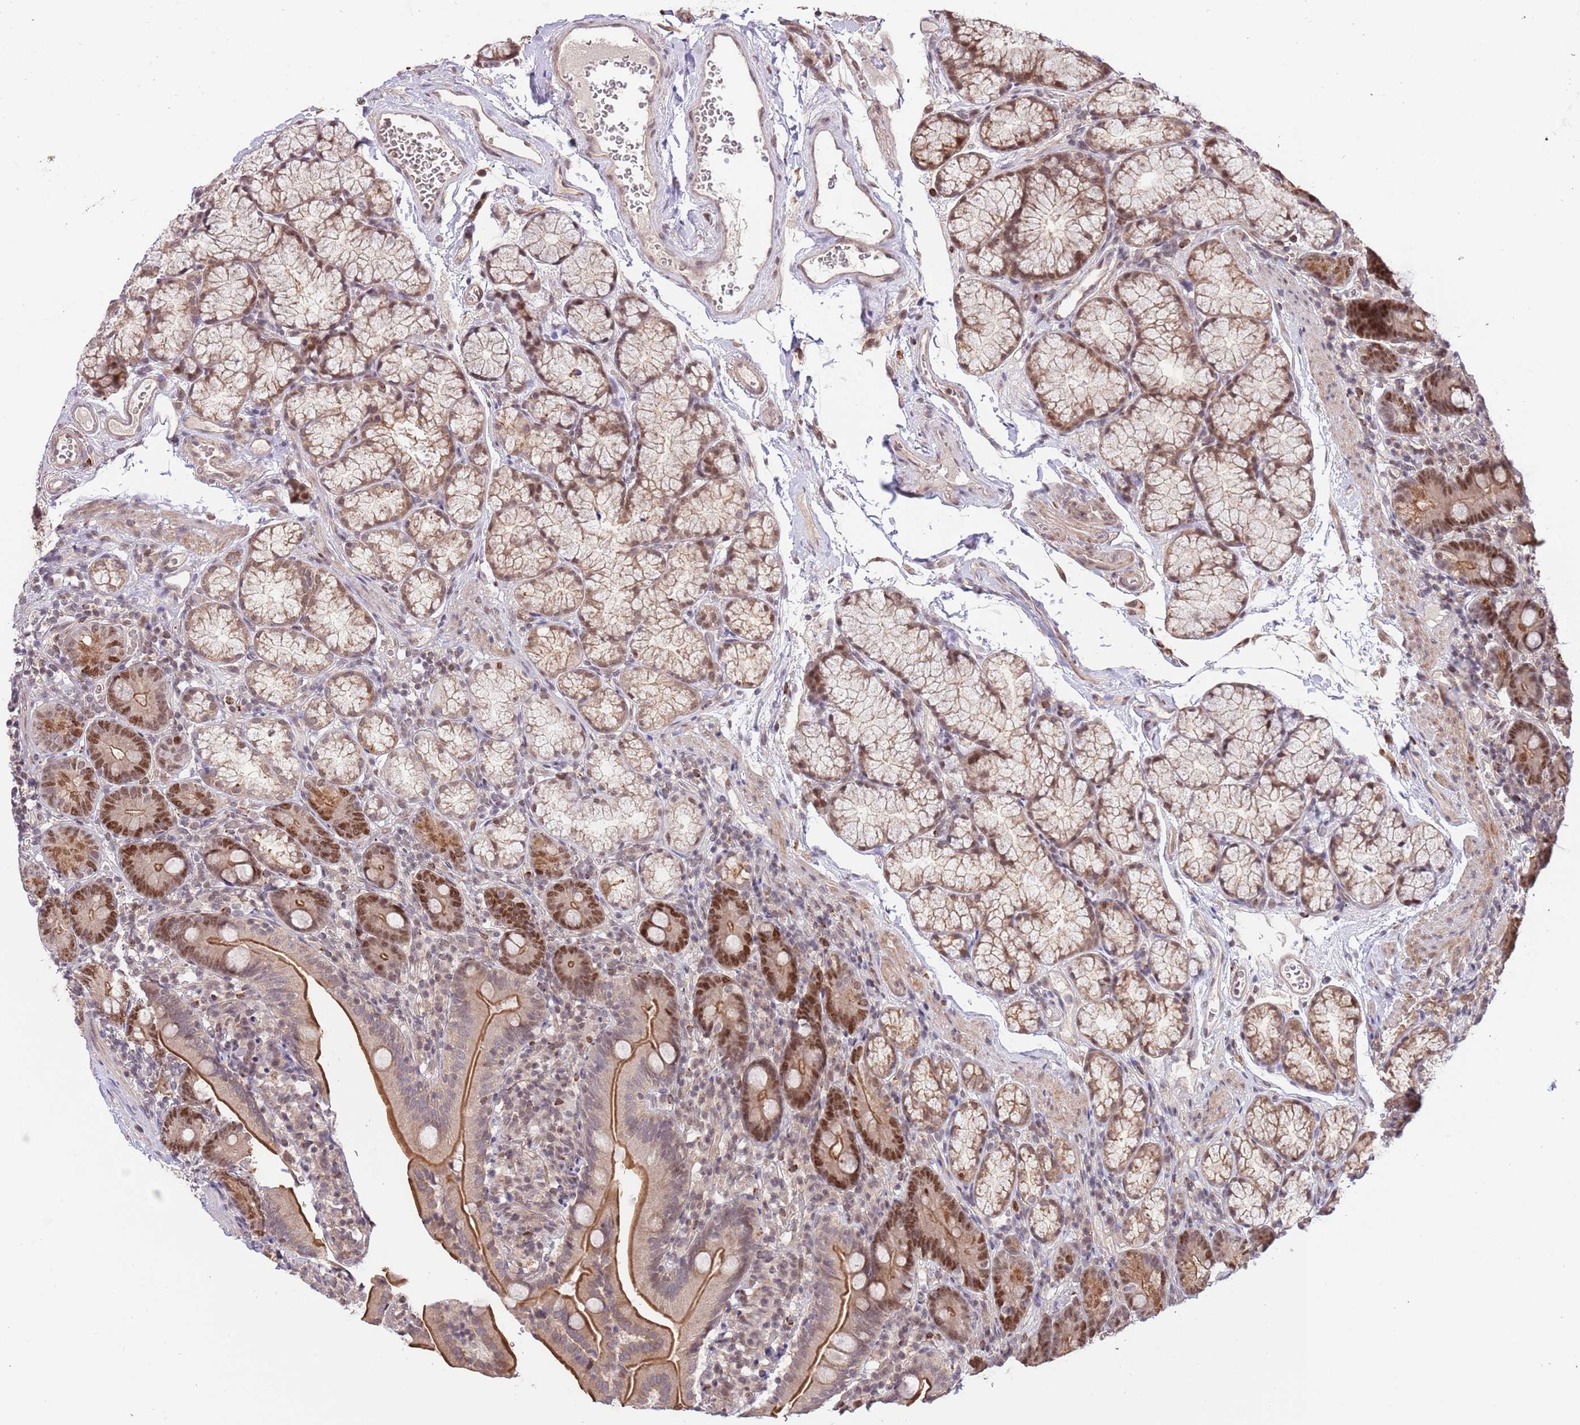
{"staining": {"intensity": "strong", "quantity": ">75%", "location": "cytoplasmic/membranous,nuclear"}, "tissue": "duodenum", "cell_type": "Glandular cells", "image_type": "normal", "snomed": [{"axis": "morphology", "description": "Normal tissue, NOS"}, {"axis": "topography", "description": "Duodenum"}], "caption": "An immunohistochemistry photomicrograph of unremarkable tissue is shown. Protein staining in brown highlights strong cytoplasmic/membranous,nuclear positivity in duodenum within glandular cells.", "gene": "RIF1", "patient": {"sex": "female", "age": 67}}